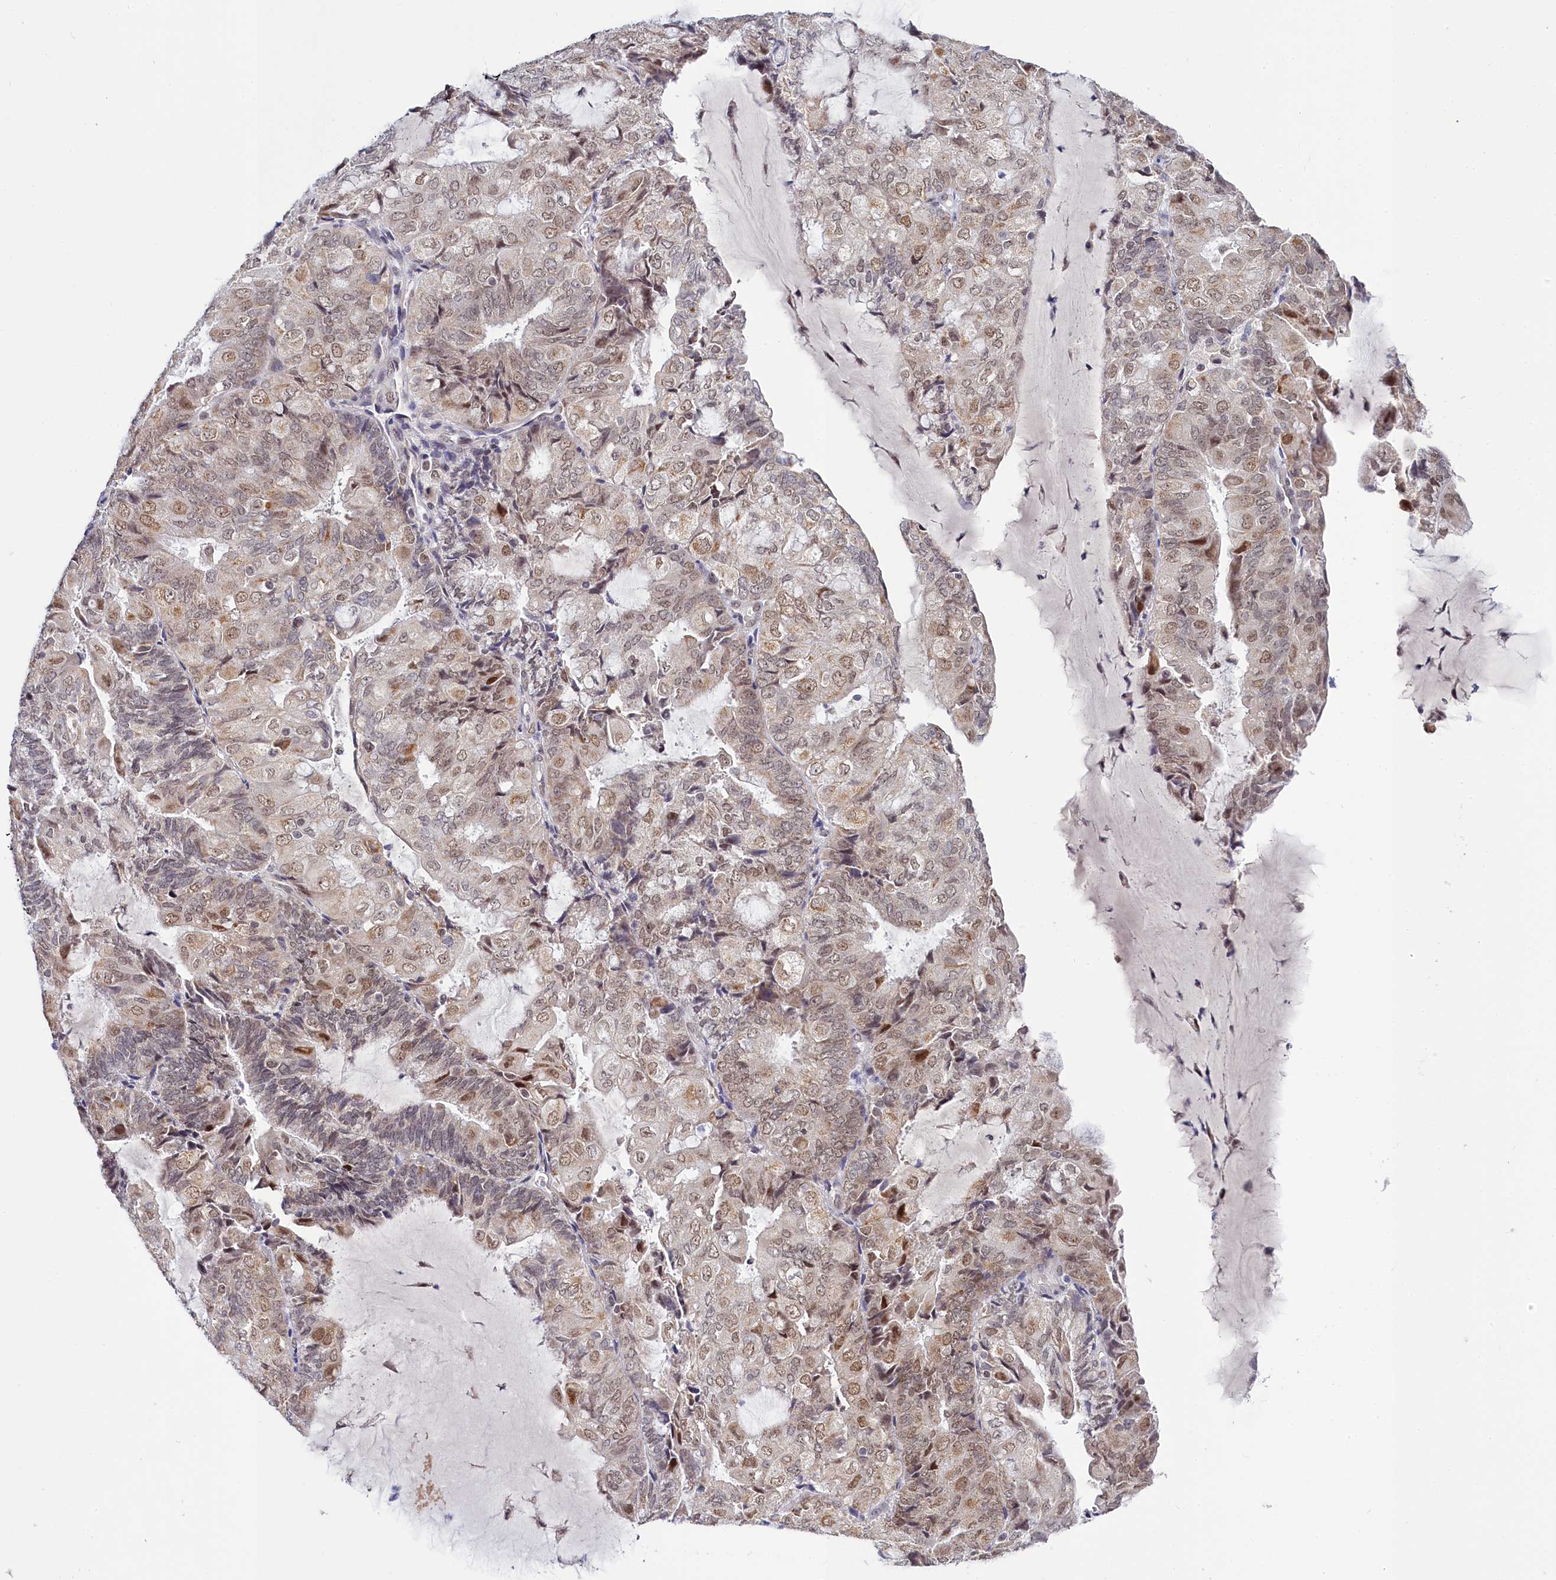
{"staining": {"intensity": "weak", "quantity": "25%-75%", "location": "nuclear"}, "tissue": "endometrial cancer", "cell_type": "Tumor cells", "image_type": "cancer", "snomed": [{"axis": "morphology", "description": "Adenocarcinoma, NOS"}, {"axis": "topography", "description": "Endometrium"}], "caption": "Endometrial cancer (adenocarcinoma) was stained to show a protein in brown. There is low levels of weak nuclear expression in approximately 25%-75% of tumor cells. The staining is performed using DAB (3,3'-diaminobenzidine) brown chromogen to label protein expression. The nuclei are counter-stained blue using hematoxylin.", "gene": "PPHLN1", "patient": {"sex": "female", "age": 81}}